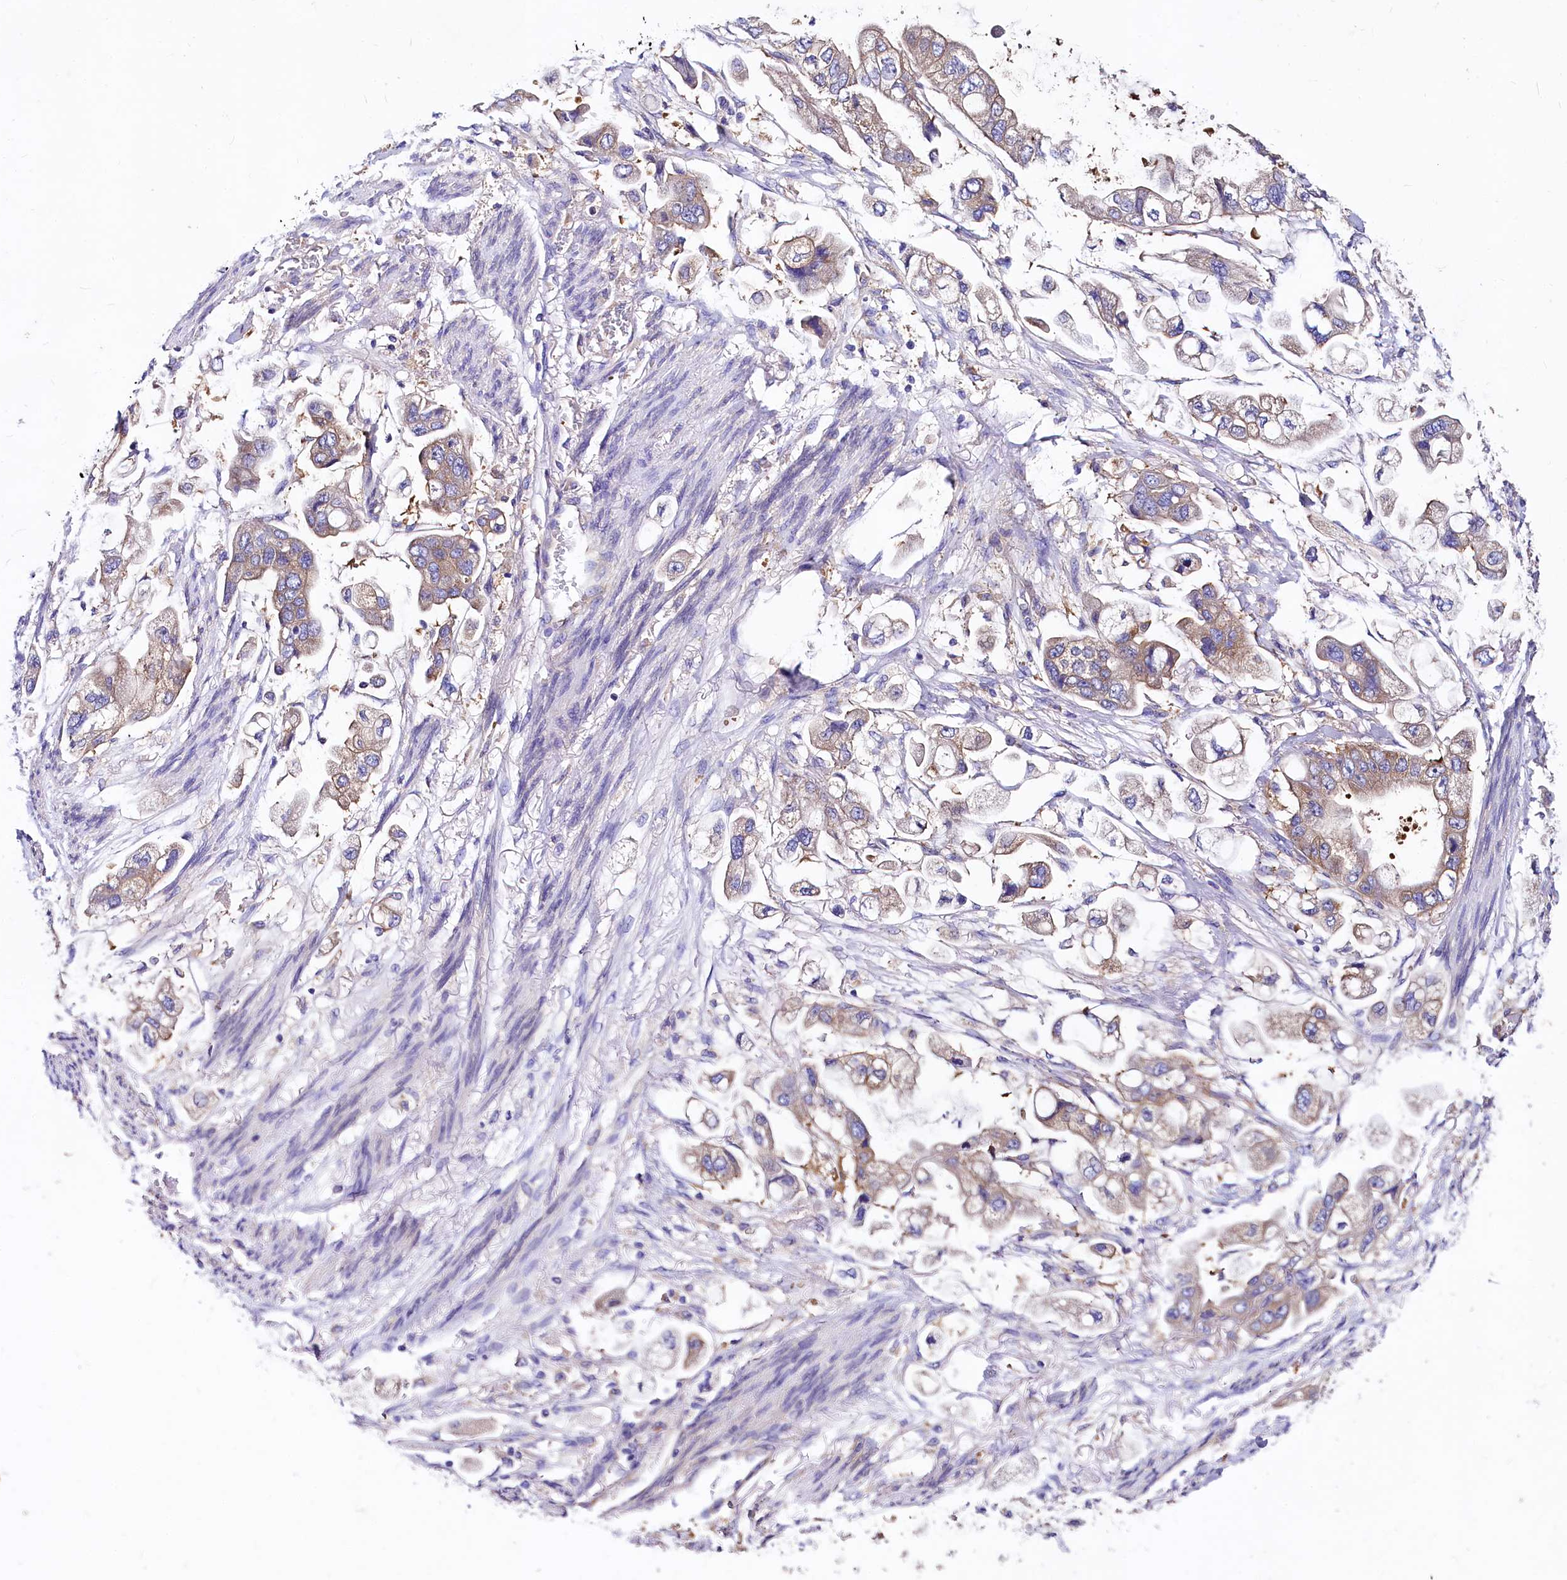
{"staining": {"intensity": "weak", "quantity": "25%-75%", "location": "cytoplasmic/membranous"}, "tissue": "stomach cancer", "cell_type": "Tumor cells", "image_type": "cancer", "snomed": [{"axis": "morphology", "description": "Adenocarcinoma, NOS"}, {"axis": "topography", "description": "Stomach"}], "caption": "IHC staining of stomach cancer, which displays low levels of weak cytoplasmic/membranous expression in approximately 25%-75% of tumor cells indicating weak cytoplasmic/membranous protein expression. The staining was performed using DAB (3,3'-diaminobenzidine) (brown) for protein detection and nuclei were counterstained in hematoxylin (blue).", "gene": "QARS1", "patient": {"sex": "male", "age": 62}}